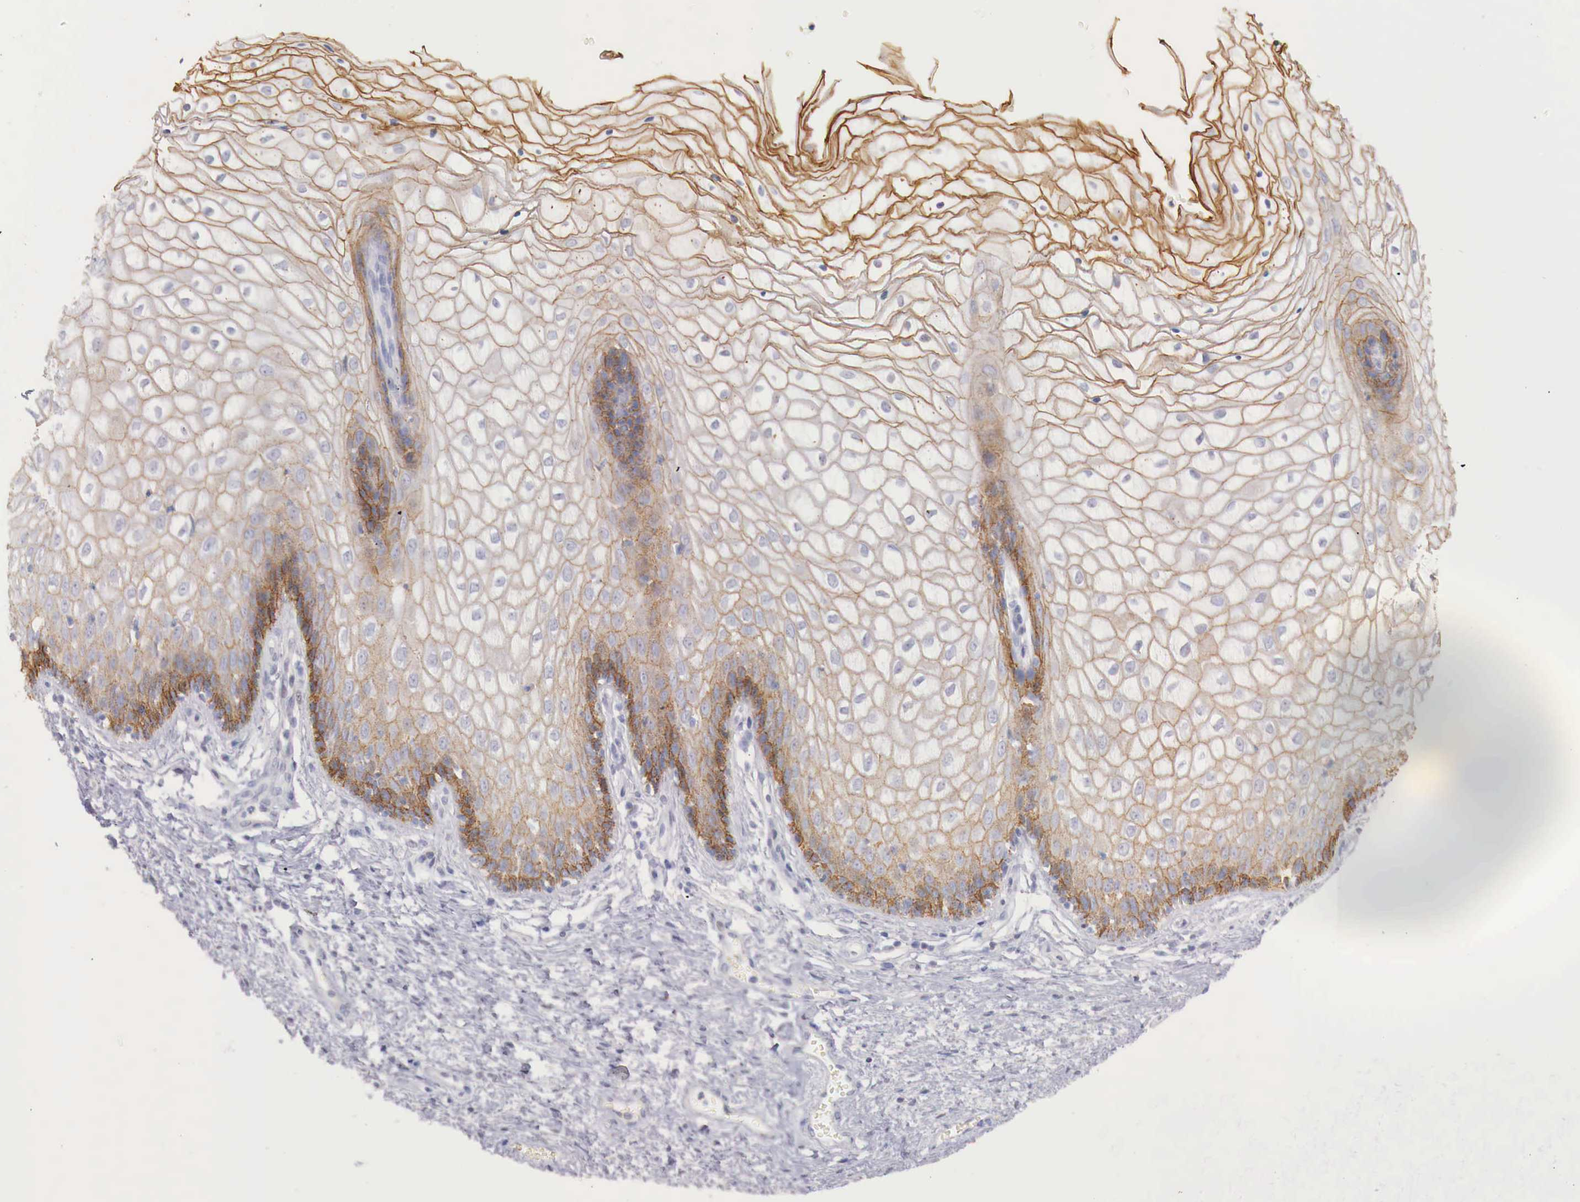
{"staining": {"intensity": "moderate", "quantity": ">75%", "location": "cytoplasmic/membranous"}, "tissue": "vagina", "cell_type": "Squamous epithelial cells", "image_type": "normal", "snomed": [{"axis": "morphology", "description": "Normal tissue, NOS"}, {"axis": "topography", "description": "Vagina"}], "caption": "Squamous epithelial cells display moderate cytoplasmic/membranous expression in about >75% of cells in normal vagina. (Stains: DAB (3,3'-diaminobenzidine) in brown, nuclei in blue, Microscopy: brightfield microscopy at high magnification).", "gene": "ITIH6", "patient": {"sex": "female", "age": 34}}